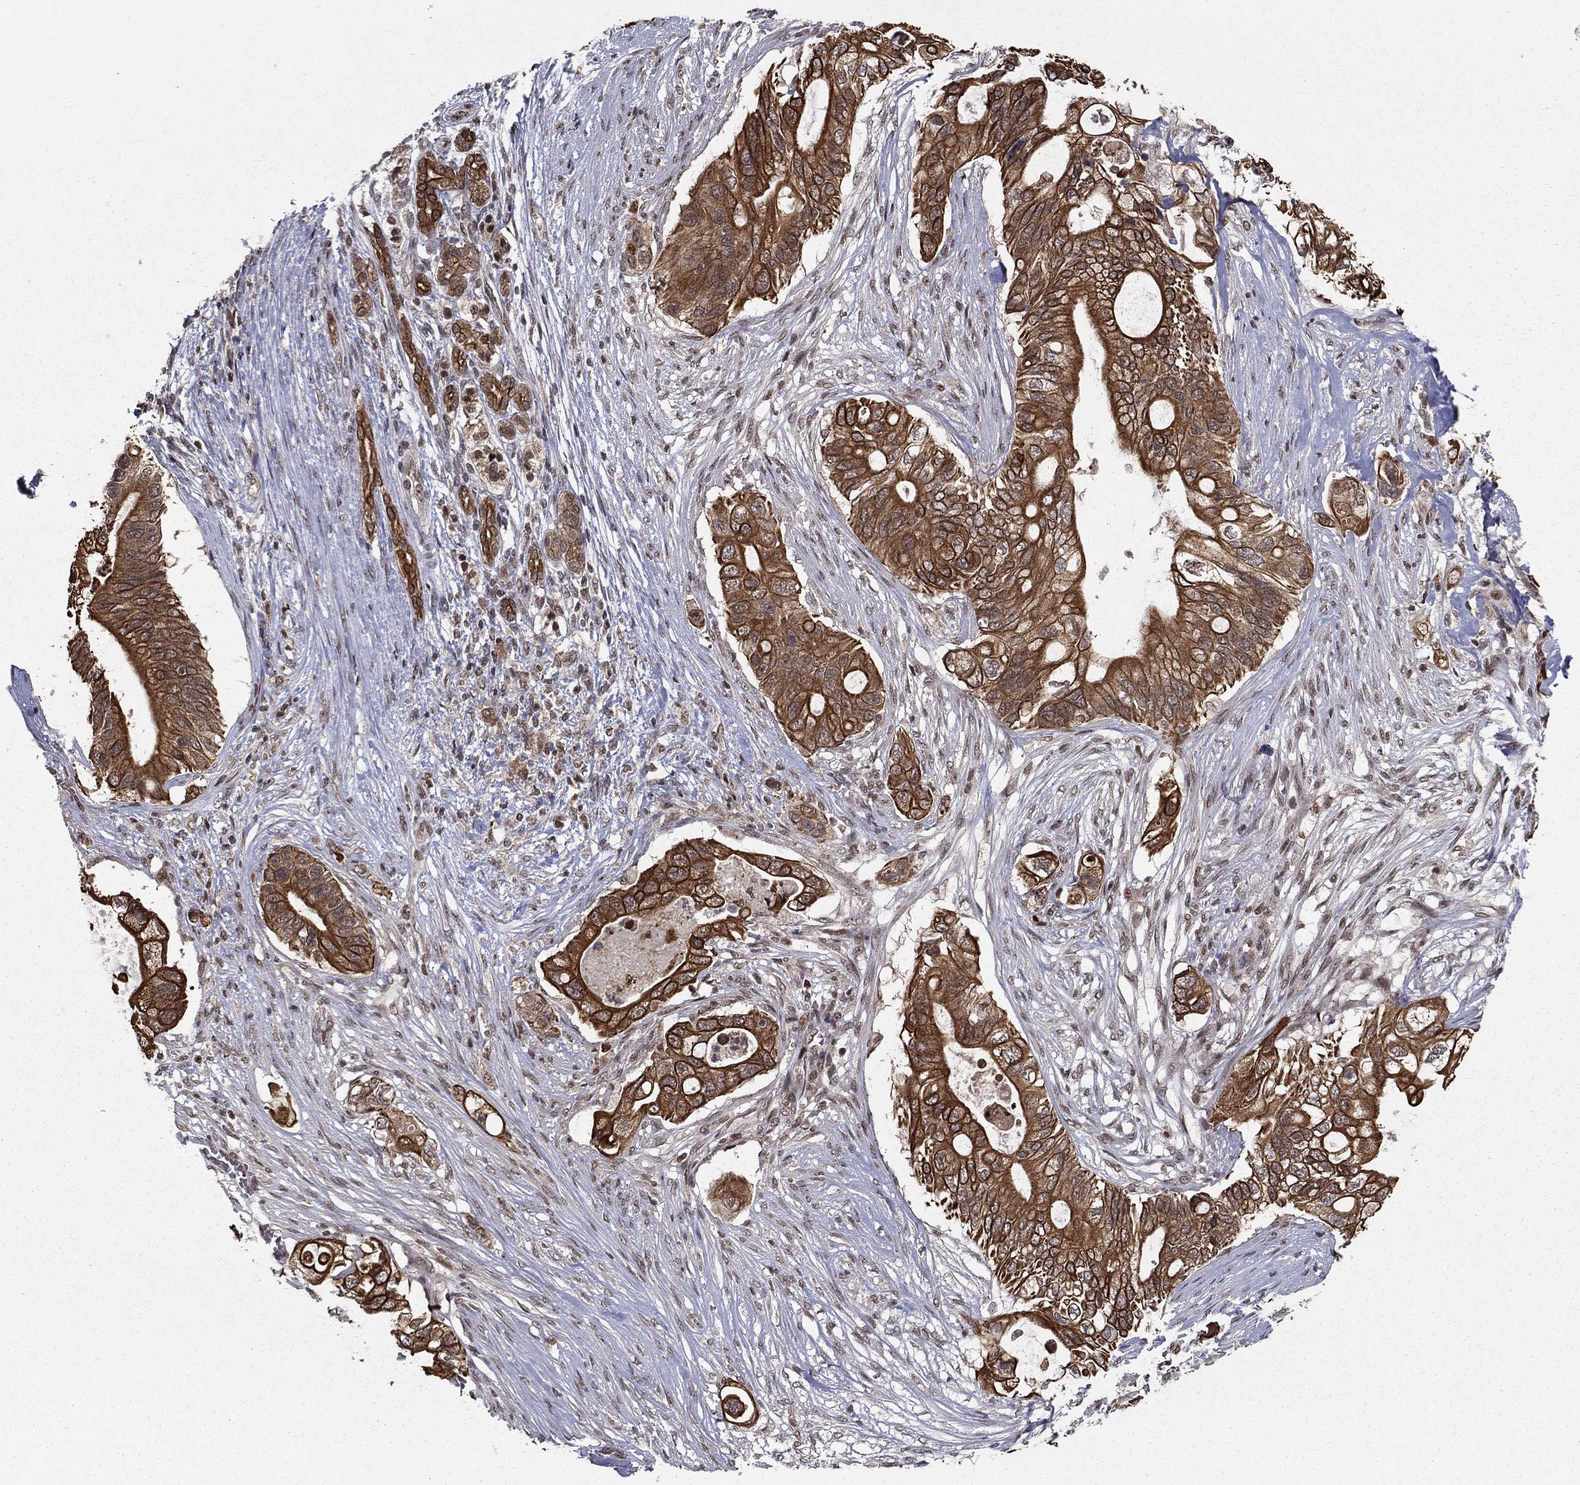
{"staining": {"intensity": "strong", "quantity": ">75%", "location": "cytoplasmic/membranous"}, "tissue": "pancreatic cancer", "cell_type": "Tumor cells", "image_type": "cancer", "snomed": [{"axis": "morphology", "description": "Adenocarcinoma, NOS"}, {"axis": "topography", "description": "Pancreas"}], "caption": "Human pancreatic cancer (adenocarcinoma) stained for a protein (brown) reveals strong cytoplasmic/membranous positive staining in about >75% of tumor cells.", "gene": "CDCA7L", "patient": {"sex": "female", "age": 72}}